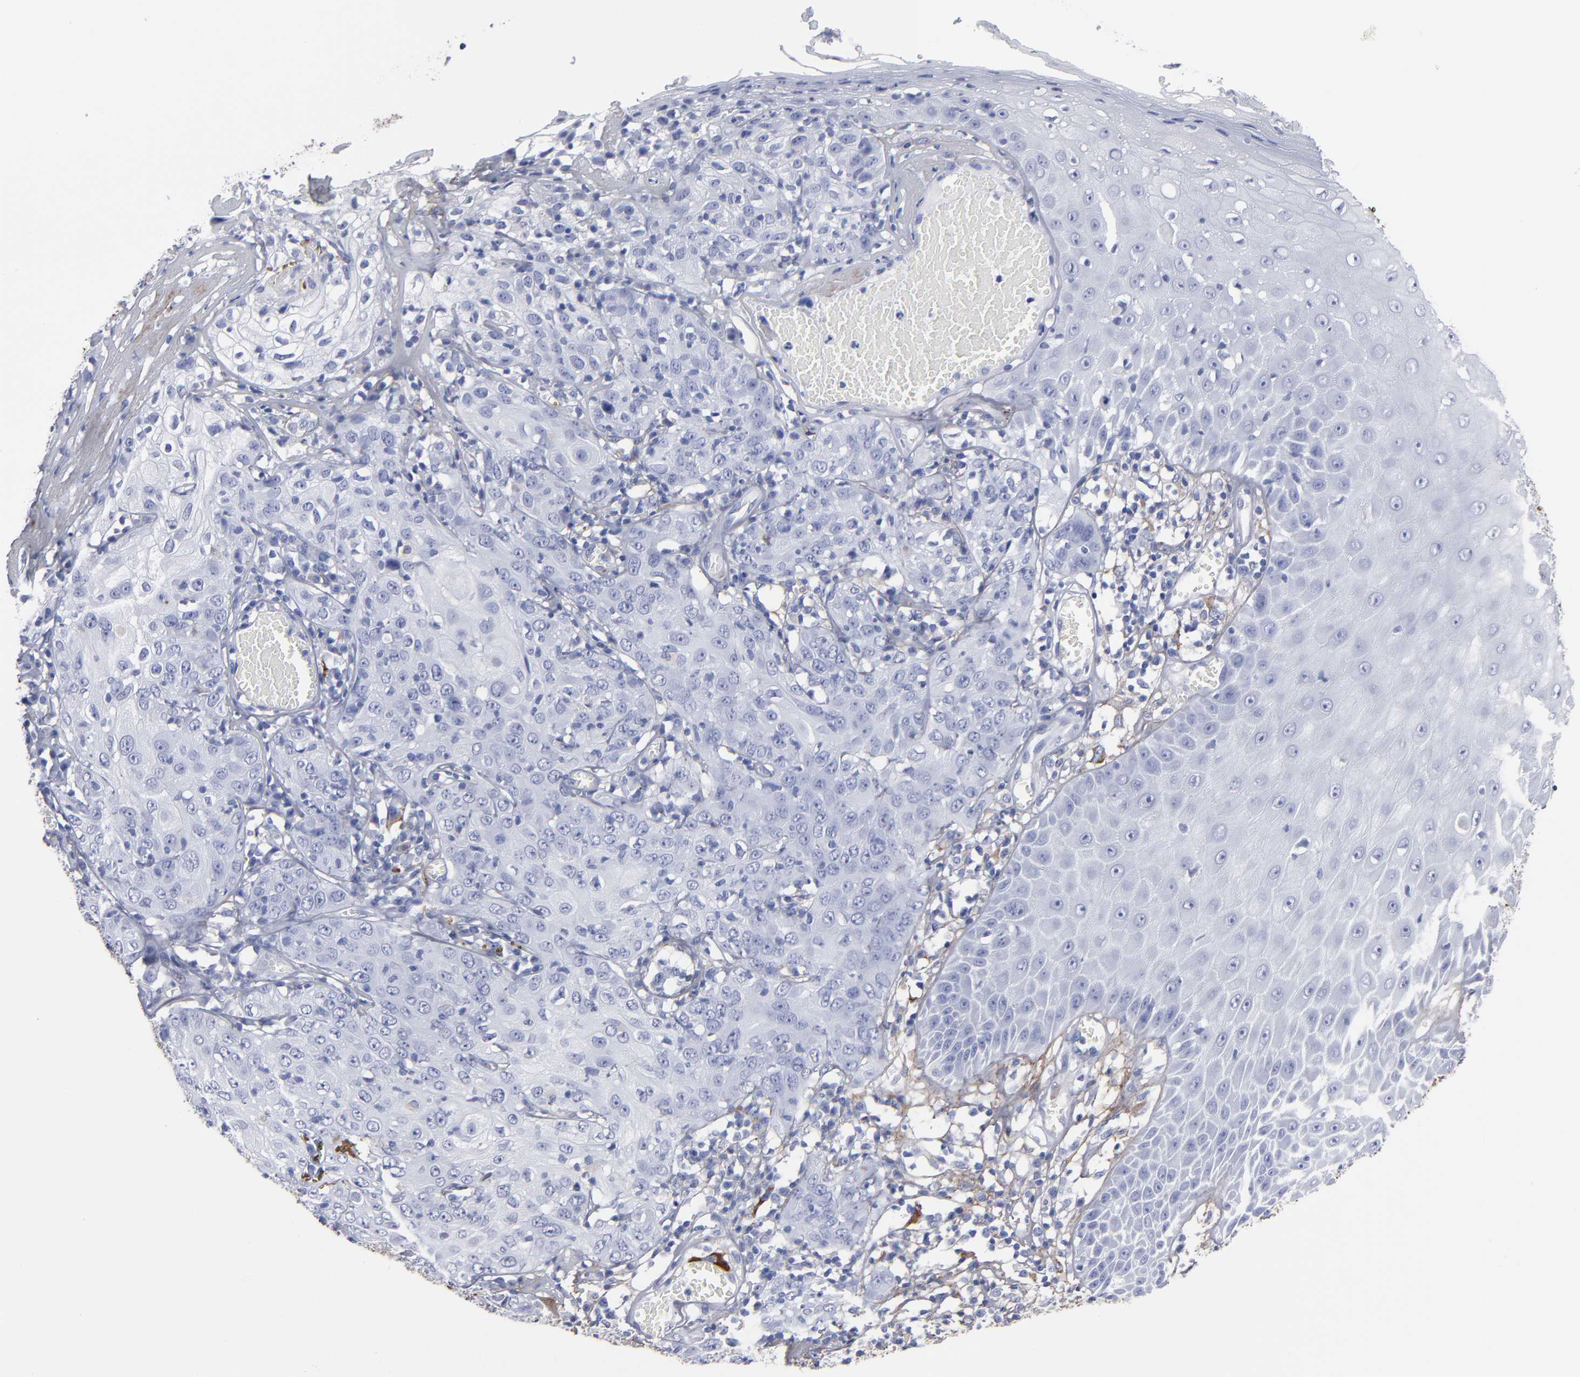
{"staining": {"intensity": "negative", "quantity": "none", "location": "none"}, "tissue": "skin cancer", "cell_type": "Tumor cells", "image_type": "cancer", "snomed": [{"axis": "morphology", "description": "Squamous cell carcinoma, NOS"}, {"axis": "topography", "description": "Skin"}], "caption": "Immunohistochemistry (IHC) histopathology image of neoplastic tissue: squamous cell carcinoma (skin) stained with DAB shows no significant protein expression in tumor cells.", "gene": "EMILIN1", "patient": {"sex": "male", "age": 65}}